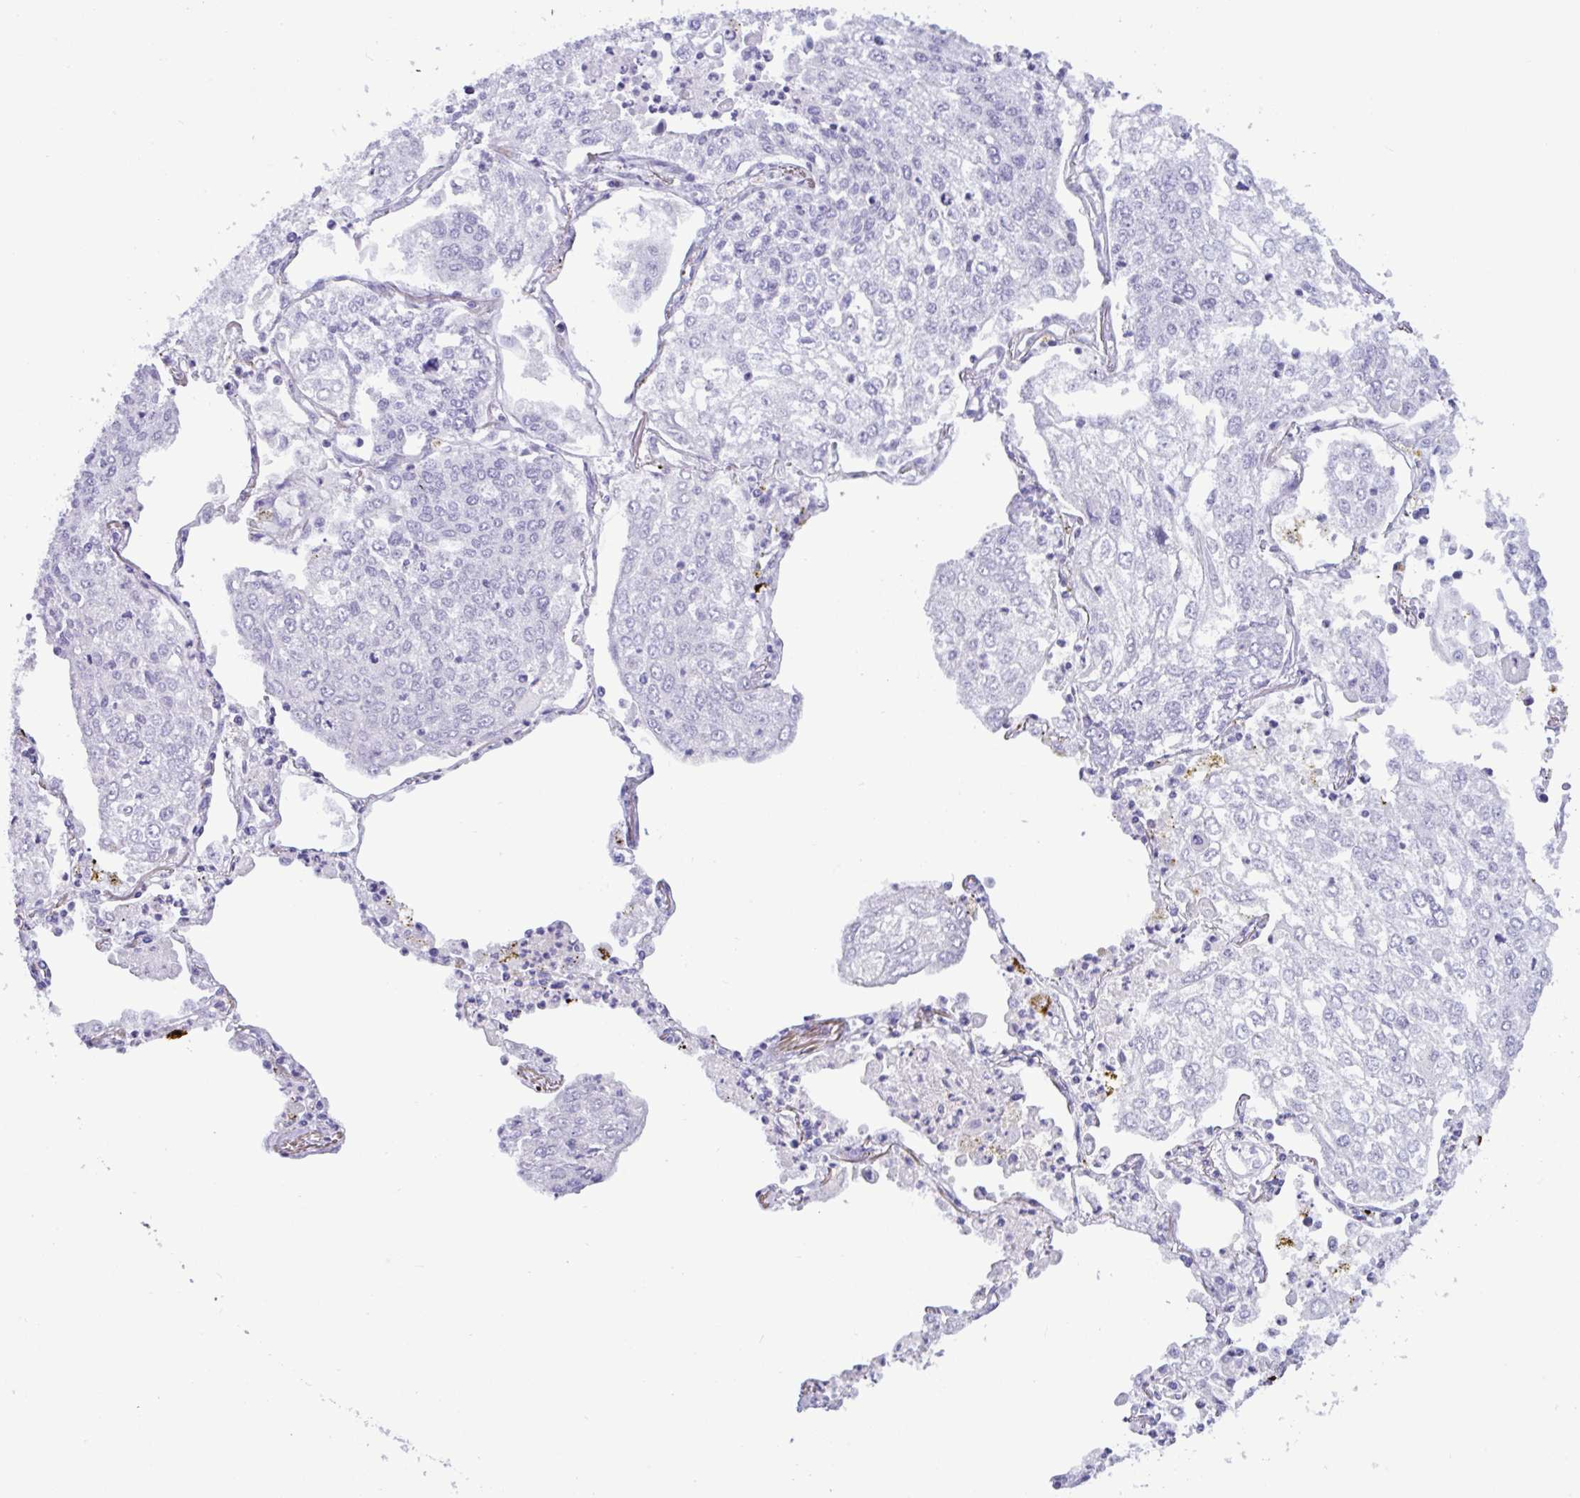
{"staining": {"intensity": "negative", "quantity": "none", "location": "none"}, "tissue": "lung cancer", "cell_type": "Tumor cells", "image_type": "cancer", "snomed": [{"axis": "morphology", "description": "Squamous cell carcinoma, NOS"}, {"axis": "topography", "description": "Lung"}], "caption": "Immunohistochemistry (IHC) image of lung squamous cell carcinoma stained for a protein (brown), which exhibits no expression in tumor cells.", "gene": "SREBF1", "patient": {"sex": "male", "age": 74}}